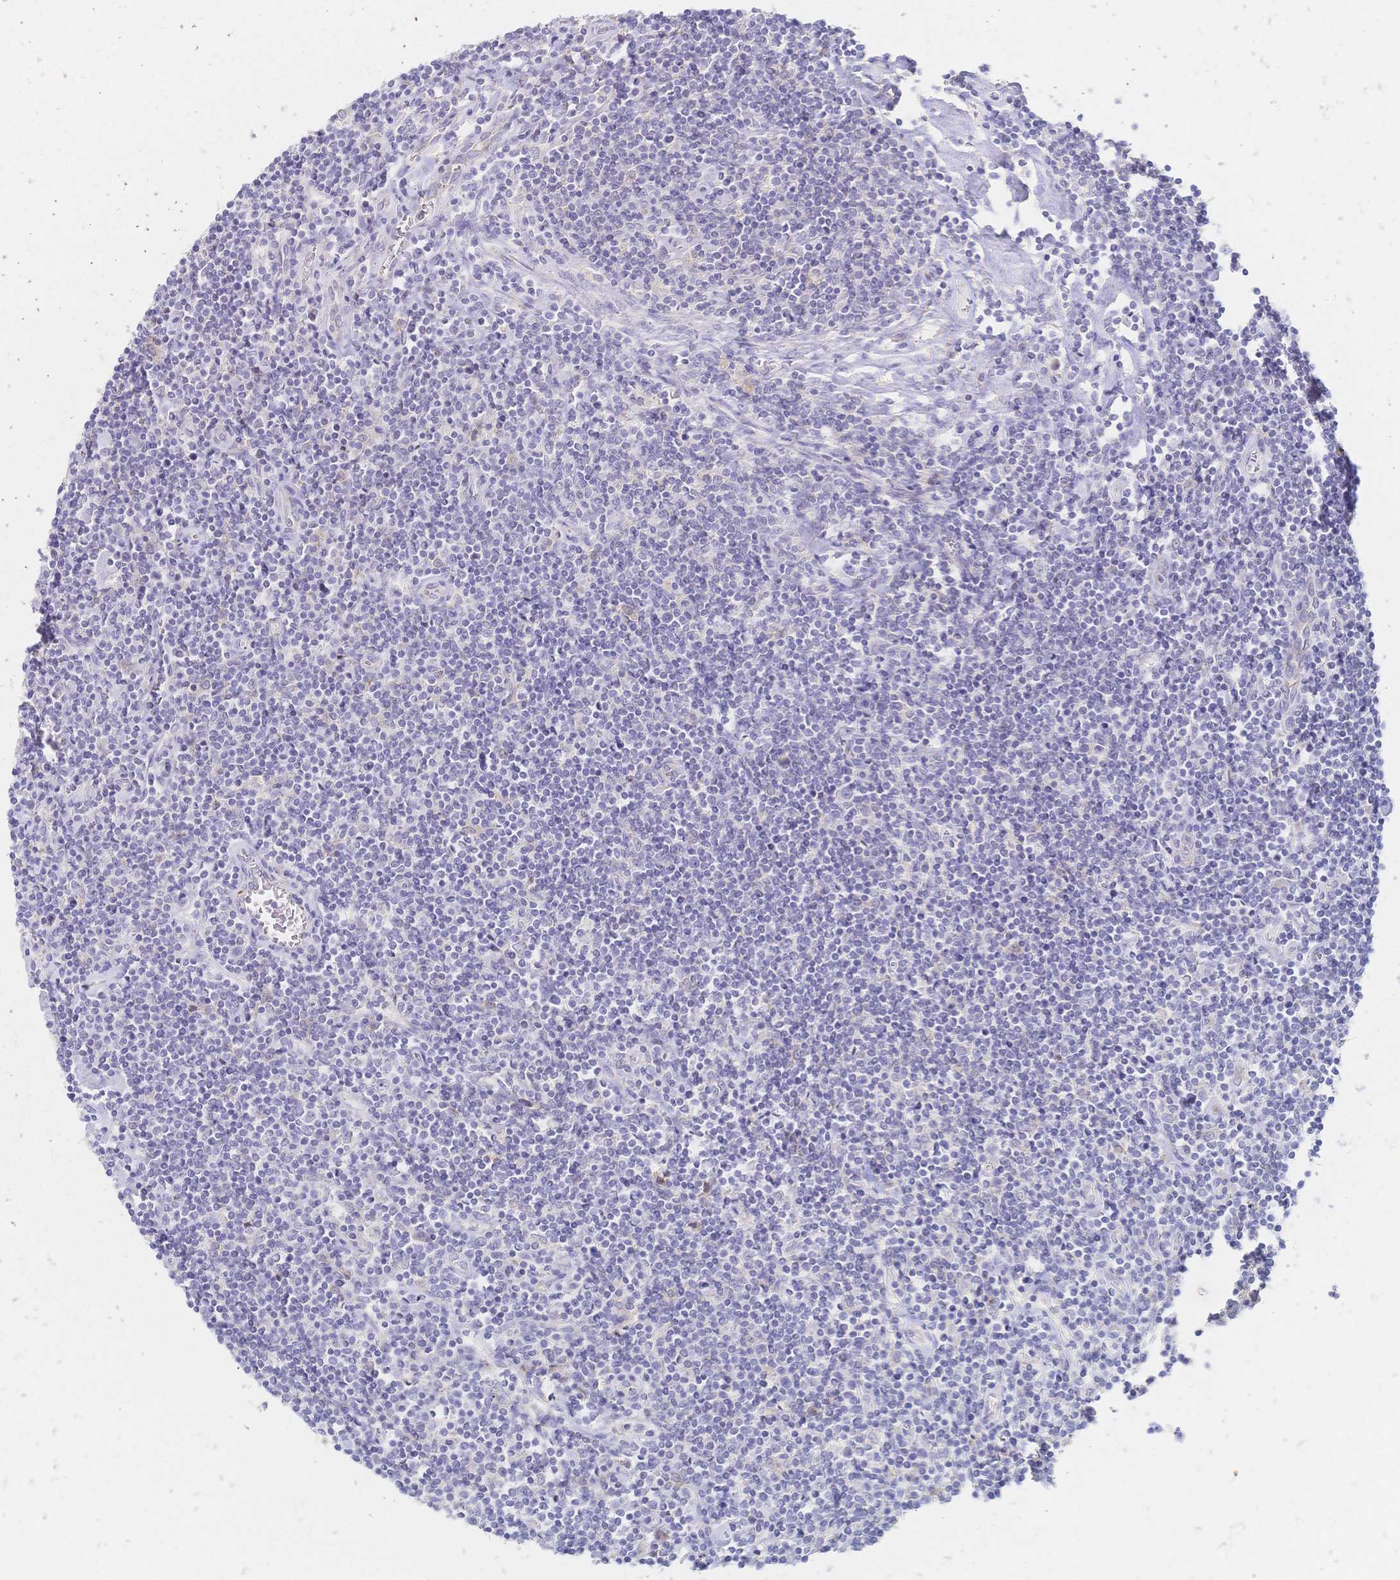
{"staining": {"intensity": "negative", "quantity": "none", "location": "none"}, "tissue": "lymphoma", "cell_type": "Tumor cells", "image_type": "cancer", "snomed": [{"axis": "morphology", "description": "Hodgkin's disease, NOS"}, {"axis": "topography", "description": "Lymph node"}], "caption": "DAB immunohistochemical staining of Hodgkin's disease demonstrates no significant expression in tumor cells. (Stains: DAB (3,3'-diaminobenzidine) immunohistochemistry (IHC) with hematoxylin counter stain, Microscopy: brightfield microscopy at high magnification).", "gene": "VWC2L", "patient": {"sex": "male", "age": 40}}